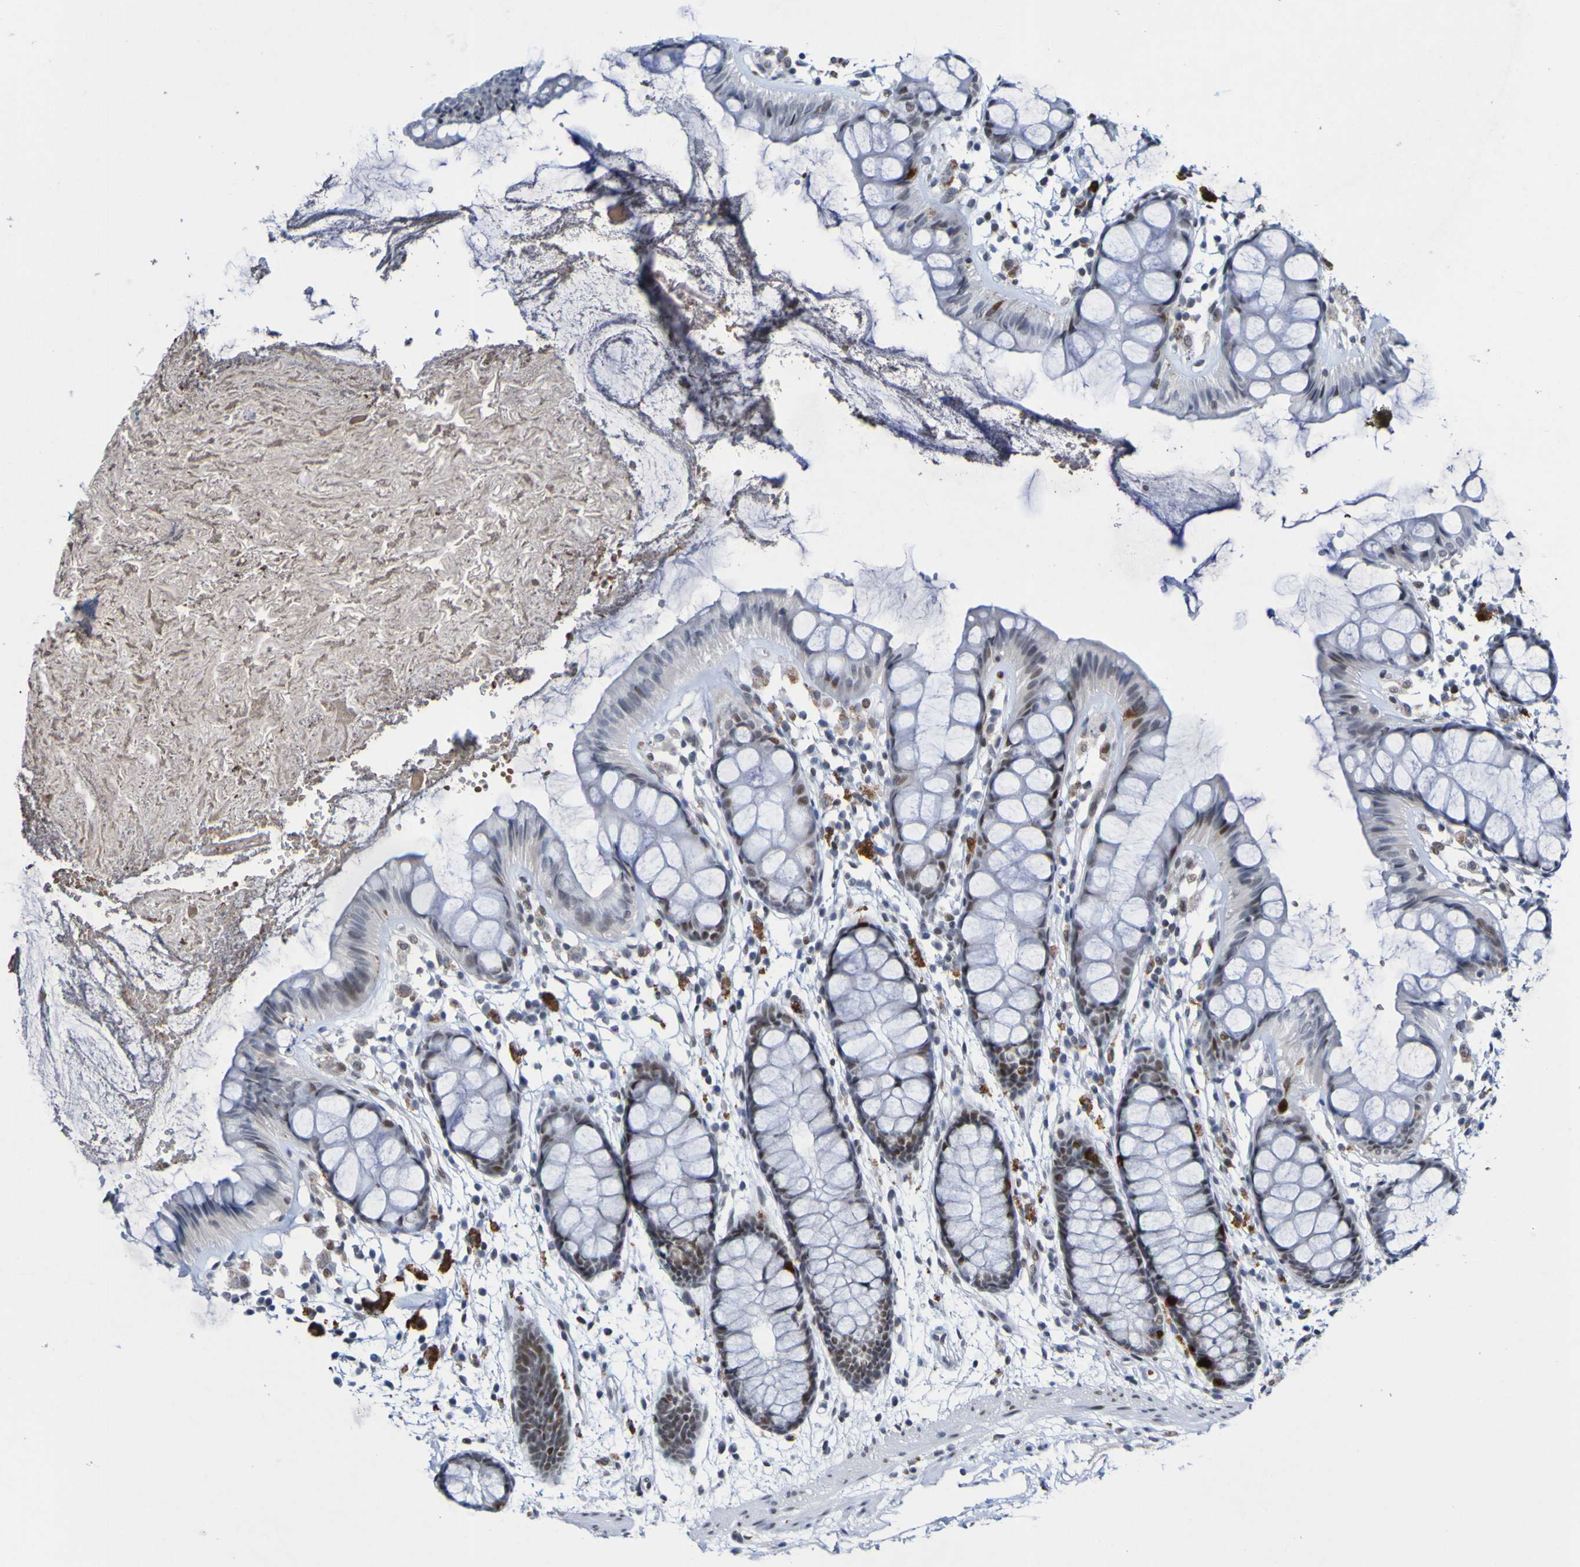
{"staining": {"intensity": "strong", "quantity": "25%-75%", "location": "nuclear"}, "tissue": "rectum", "cell_type": "Glandular cells", "image_type": "normal", "snomed": [{"axis": "morphology", "description": "Normal tissue, NOS"}, {"axis": "topography", "description": "Rectum"}], "caption": "Immunohistochemistry (IHC) of unremarkable rectum shows high levels of strong nuclear positivity in approximately 25%-75% of glandular cells.", "gene": "PCGF1", "patient": {"sex": "female", "age": 66}}